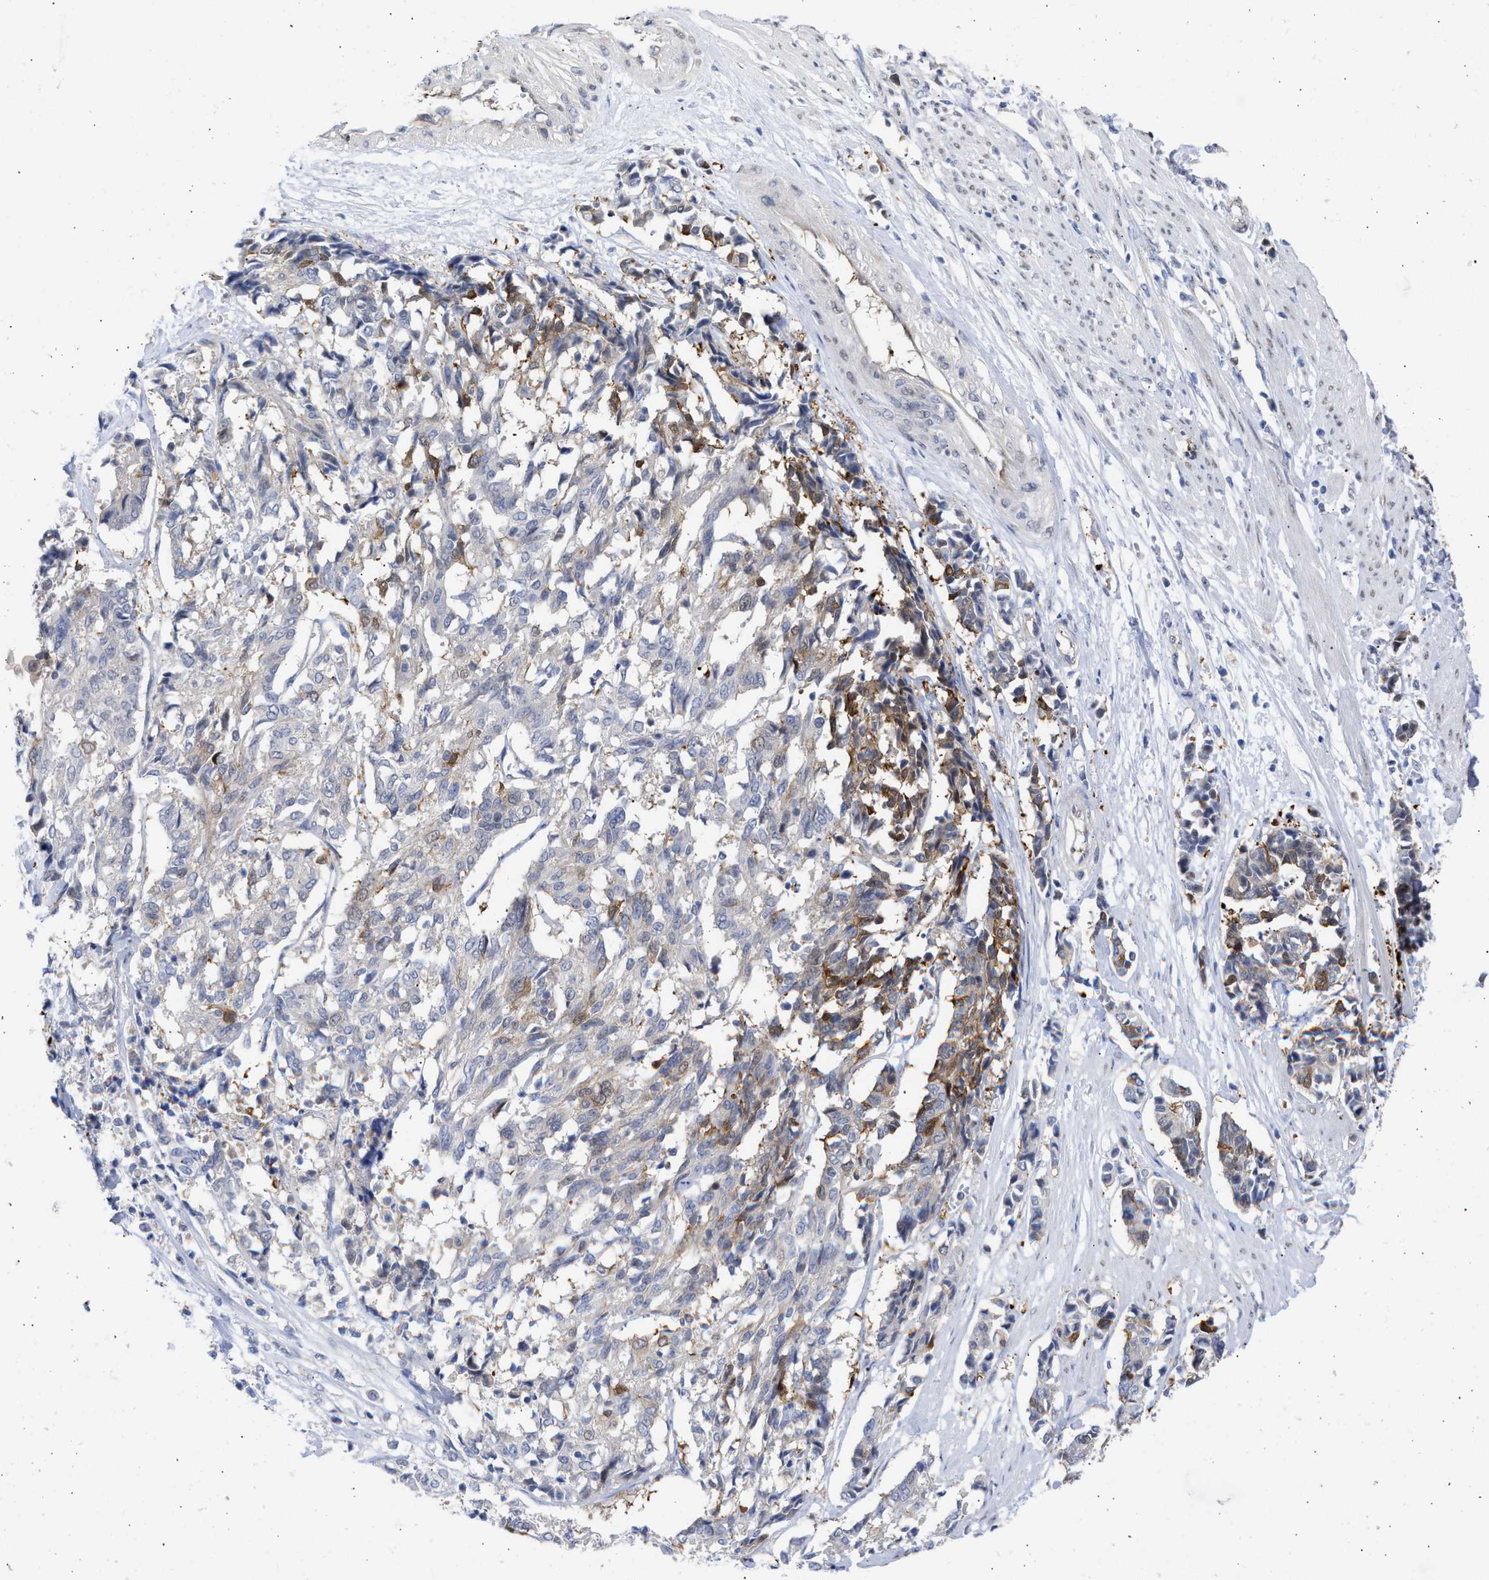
{"staining": {"intensity": "weak", "quantity": "25%-75%", "location": "cytoplasmic/membranous"}, "tissue": "cervical cancer", "cell_type": "Tumor cells", "image_type": "cancer", "snomed": [{"axis": "morphology", "description": "Squamous cell carcinoma, NOS"}, {"axis": "topography", "description": "Cervix"}], "caption": "Protein analysis of cervical cancer (squamous cell carcinoma) tissue demonstrates weak cytoplasmic/membranous staining in about 25%-75% of tumor cells.", "gene": "THRA", "patient": {"sex": "female", "age": 35}}